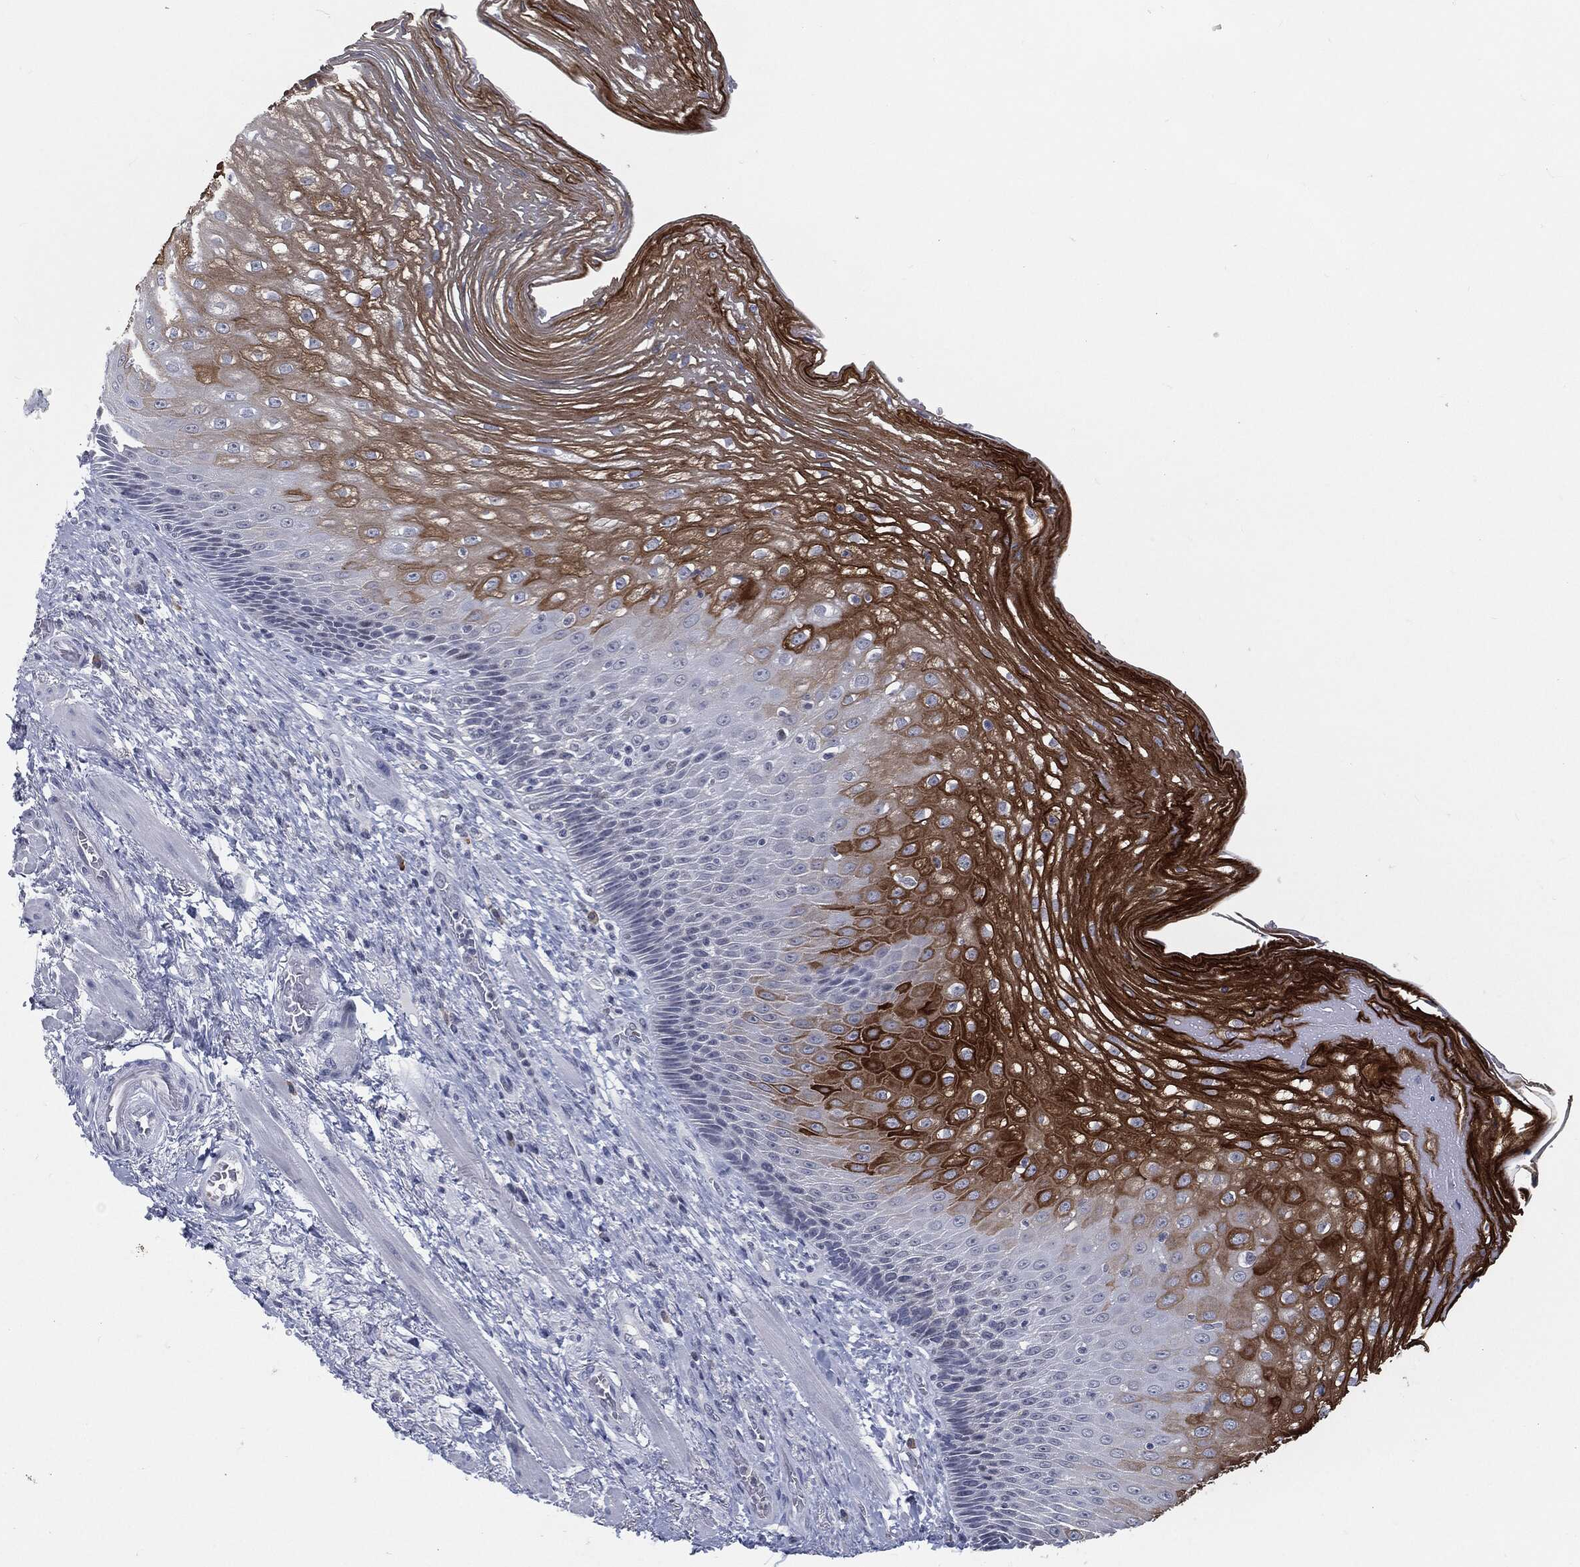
{"staining": {"intensity": "strong", "quantity": "25%-75%", "location": "cytoplasmic/membranous"}, "tissue": "esophagus", "cell_type": "Squamous epithelial cells", "image_type": "normal", "snomed": [{"axis": "morphology", "description": "Normal tissue, NOS"}, {"axis": "topography", "description": "Esophagus"}], "caption": "Normal esophagus displays strong cytoplasmic/membranous expression in about 25%-75% of squamous epithelial cells, visualized by immunohistochemistry. (Stains: DAB in brown, nuclei in blue, Microscopy: brightfield microscopy at high magnification).", "gene": "PROM1", "patient": {"sex": "male", "age": 63}}